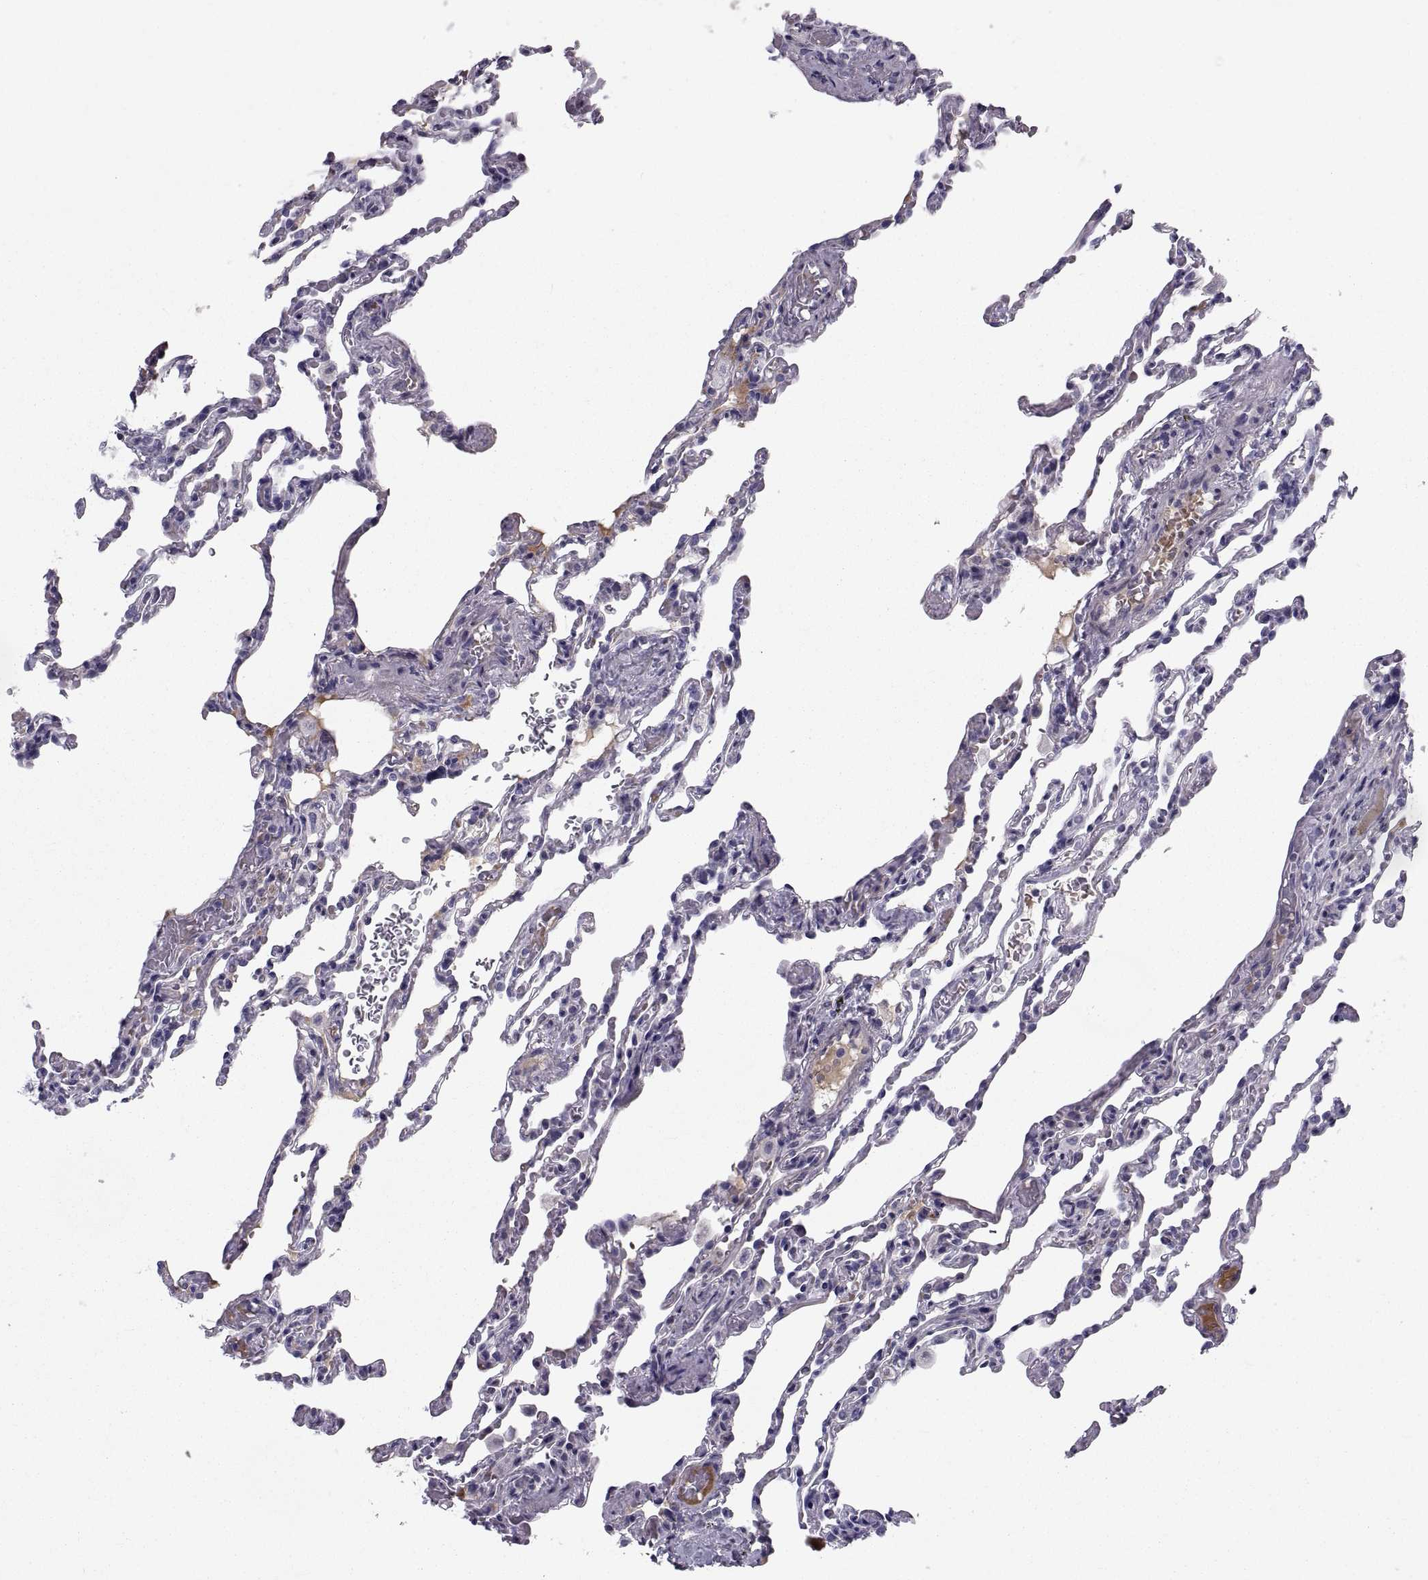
{"staining": {"intensity": "negative", "quantity": "none", "location": "none"}, "tissue": "lung", "cell_type": "Alveolar cells", "image_type": "normal", "snomed": [{"axis": "morphology", "description": "Normal tissue, NOS"}, {"axis": "topography", "description": "Lung"}], "caption": "This is an IHC micrograph of benign lung. There is no staining in alveolar cells.", "gene": "PDZRN4", "patient": {"sex": "female", "age": 43}}